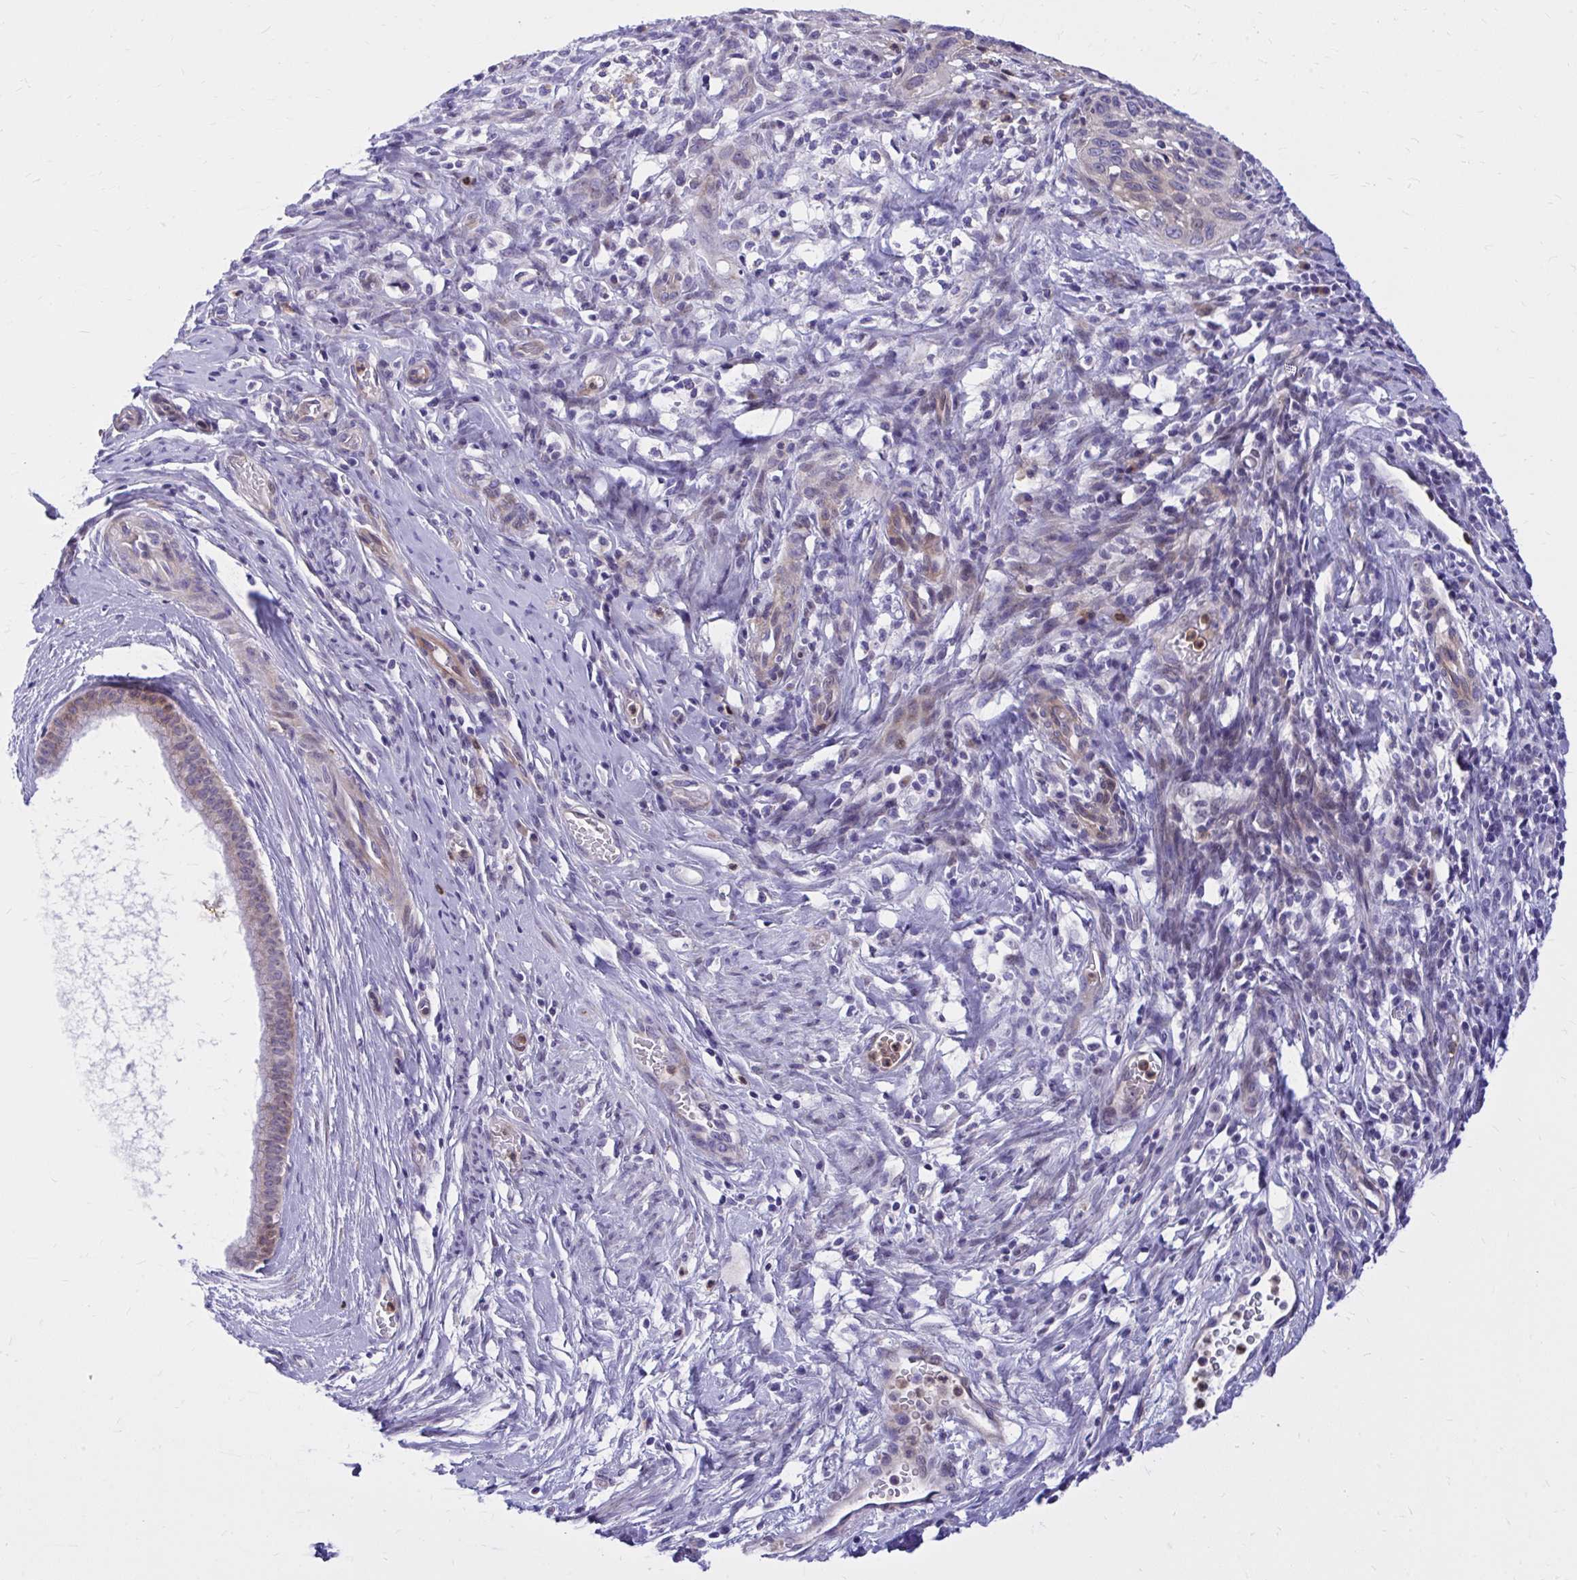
{"staining": {"intensity": "weak", "quantity": "<25%", "location": "cytoplasmic/membranous"}, "tissue": "cervical cancer", "cell_type": "Tumor cells", "image_type": "cancer", "snomed": [{"axis": "morphology", "description": "Squamous cell carcinoma, NOS"}, {"axis": "topography", "description": "Cervix"}], "caption": "A photomicrograph of human squamous cell carcinoma (cervical) is negative for staining in tumor cells. (Stains: DAB immunohistochemistry (IHC) with hematoxylin counter stain, Microscopy: brightfield microscopy at high magnification).", "gene": "ADAMTSL1", "patient": {"sex": "female", "age": 51}}